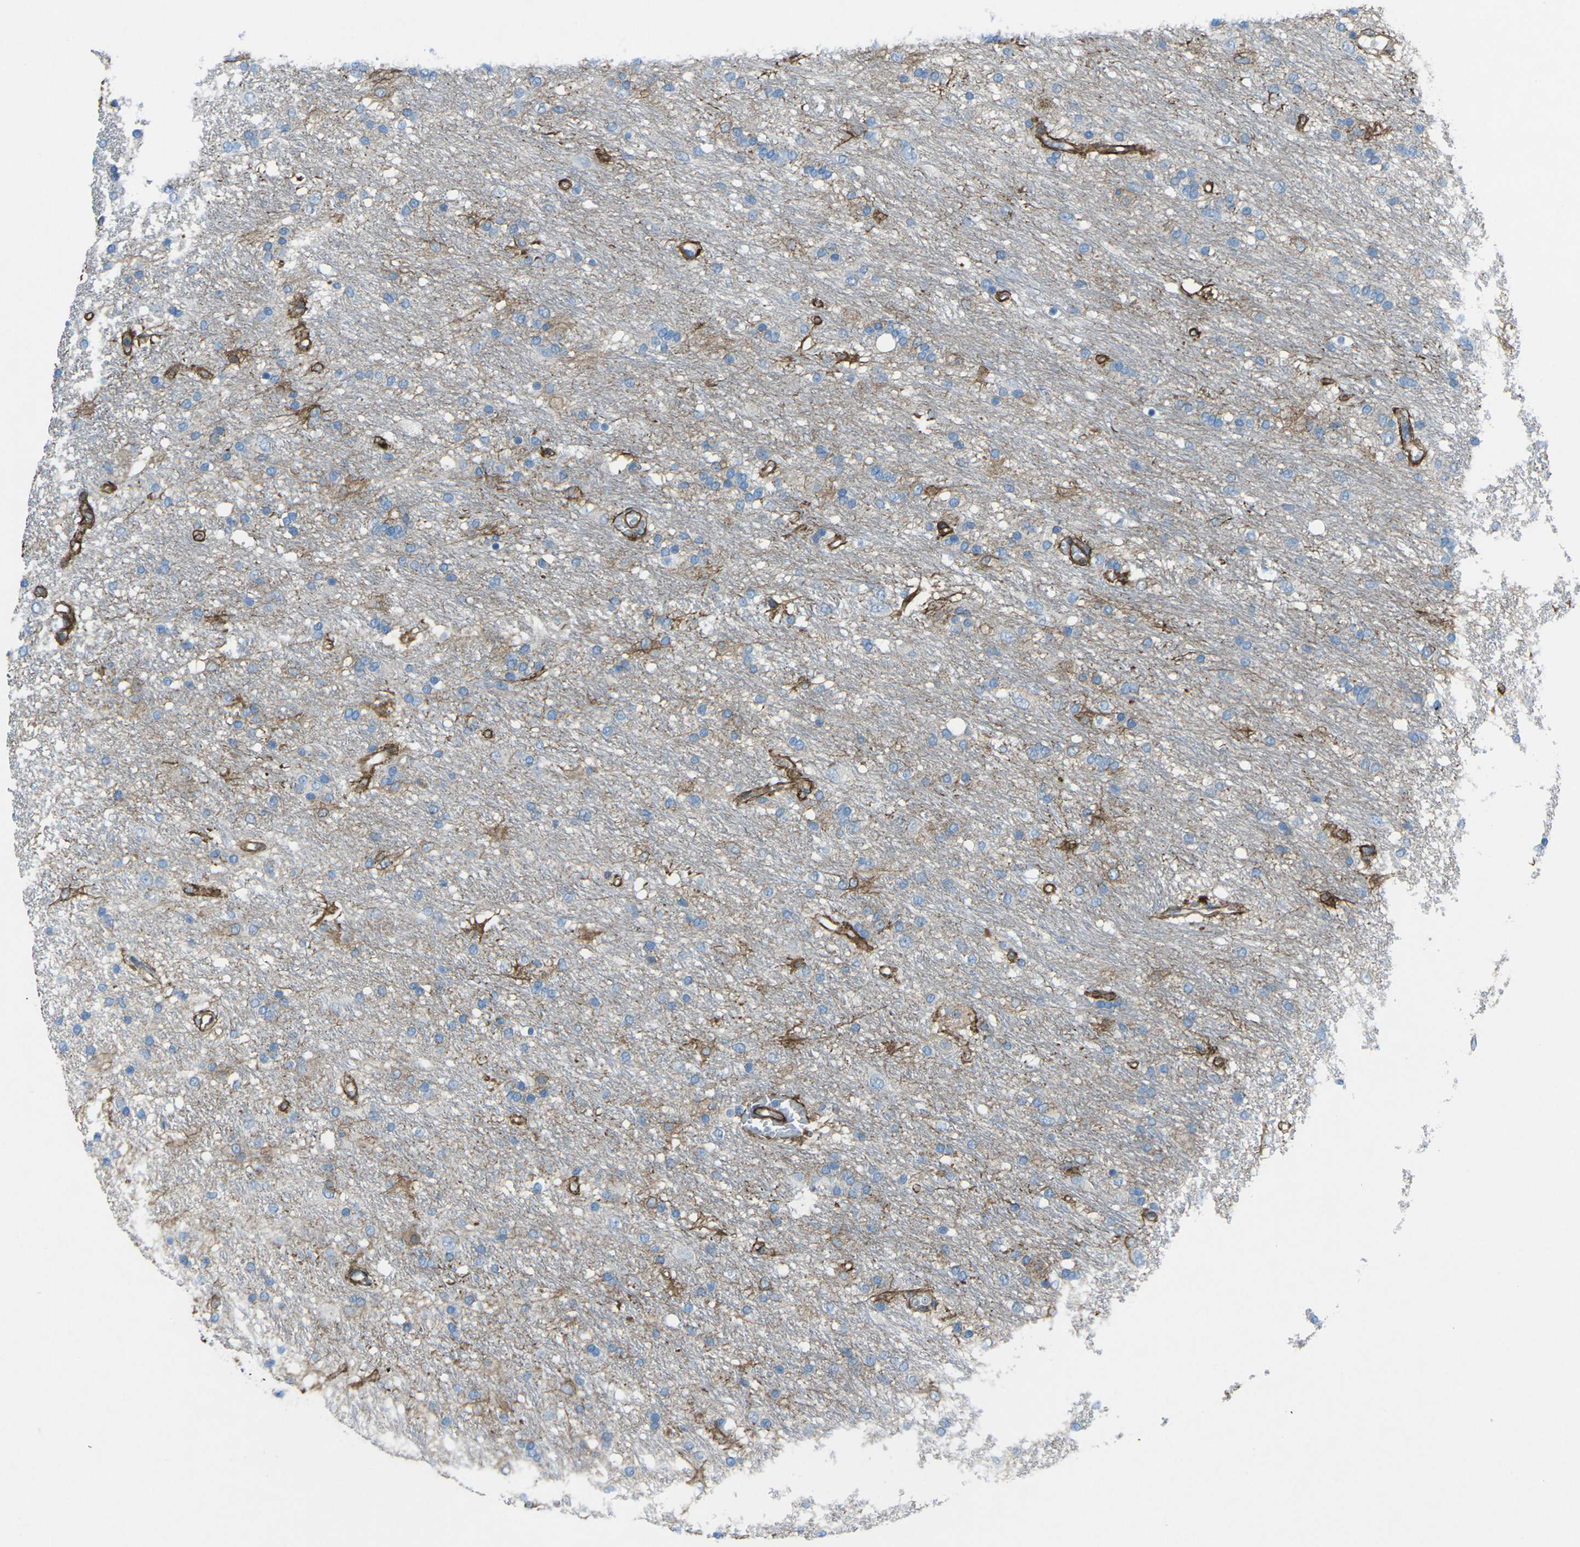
{"staining": {"intensity": "negative", "quantity": "none", "location": "none"}, "tissue": "glioma", "cell_type": "Tumor cells", "image_type": "cancer", "snomed": [{"axis": "morphology", "description": "Glioma, malignant, Low grade"}, {"axis": "topography", "description": "Brain"}], "caption": "IHC micrograph of neoplastic tissue: malignant glioma (low-grade) stained with DAB demonstrates no significant protein positivity in tumor cells.", "gene": "UTRN", "patient": {"sex": "male", "age": 77}}